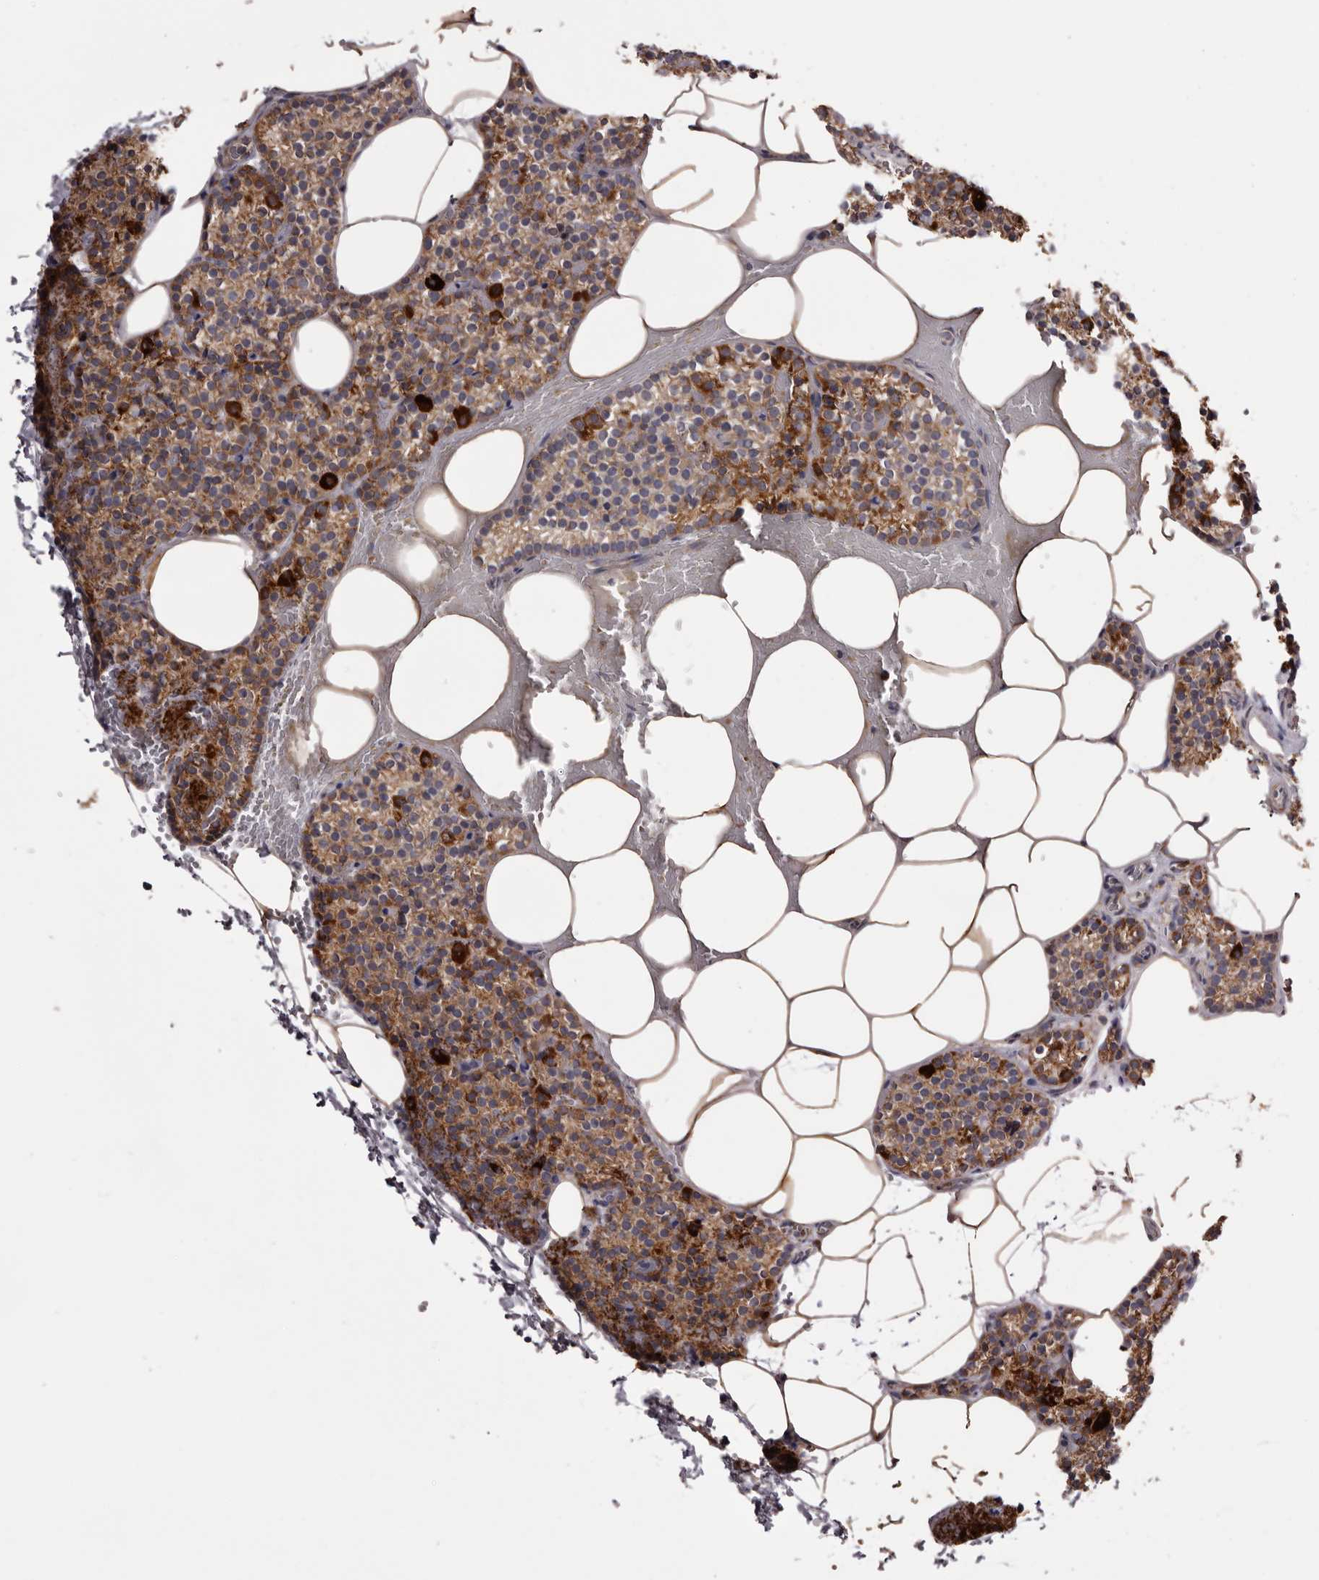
{"staining": {"intensity": "strong", "quantity": ">75%", "location": "cytoplasmic/membranous"}, "tissue": "parathyroid gland", "cell_type": "Glandular cells", "image_type": "normal", "snomed": [{"axis": "morphology", "description": "Normal tissue, NOS"}, {"axis": "topography", "description": "Parathyroid gland"}], "caption": "Human parathyroid gland stained with a brown dye shows strong cytoplasmic/membranous positive positivity in about >75% of glandular cells.", "gene": "MECR", "patient": {"sex": "male", "age": 58}}